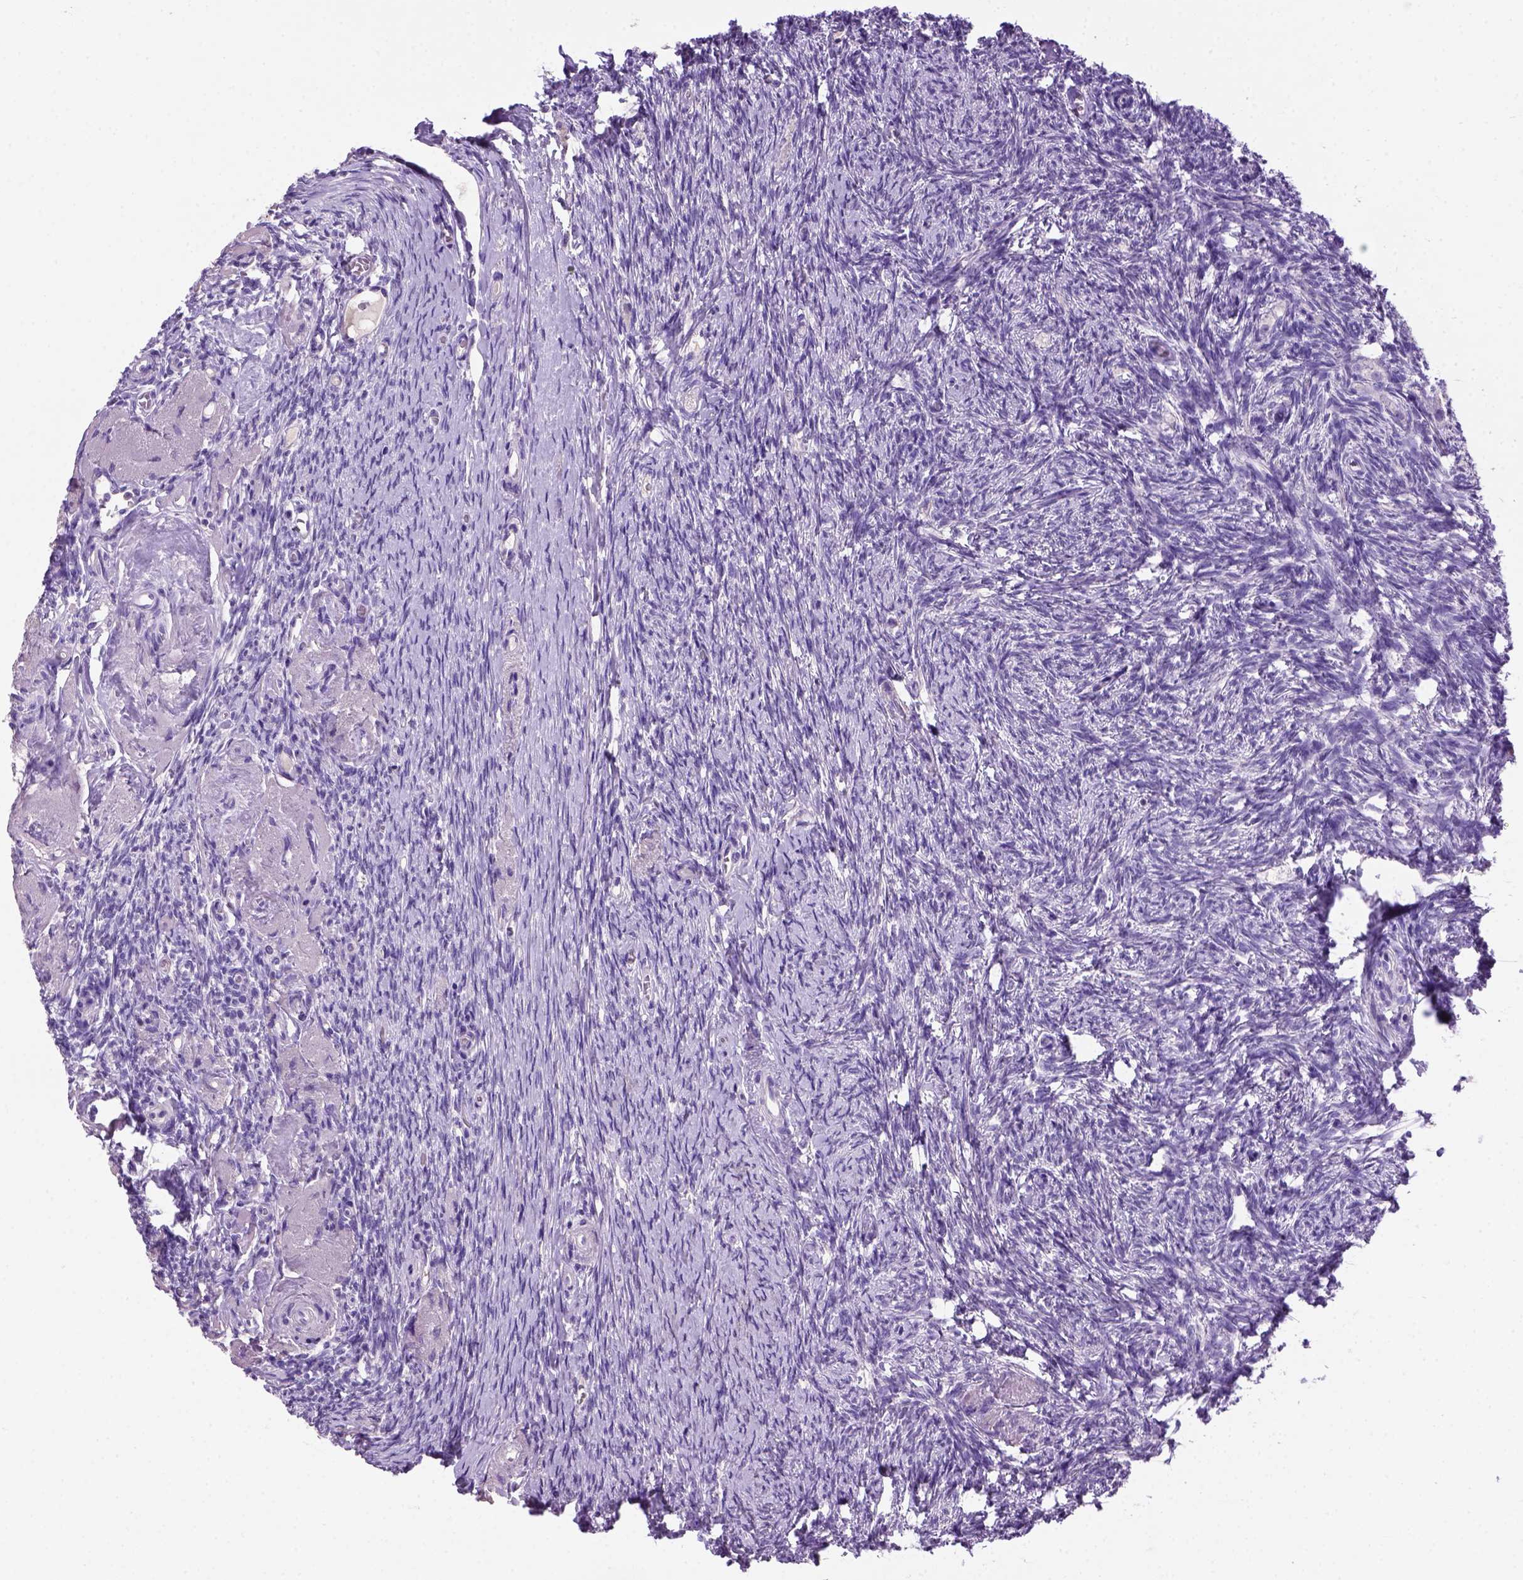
{"staining": {"intensity": "negative", "quantity": "none", "location": "none"}, "tissue": "ovary", "cell_type": "Follicle cells", "image_type": "normal", "snomed": [{"axis": "morphology", "description": "Normal tissue, NOS"}, {"axis": "topography", "description": "Ovary"}], "caption": "A high-resolution photomicrograph shows immunohistochemistry staining of benign ovary, which shows no significant expression in follicle cells.", "gene": "CDH1", "patient": {"sex": "female", "age": 72}}